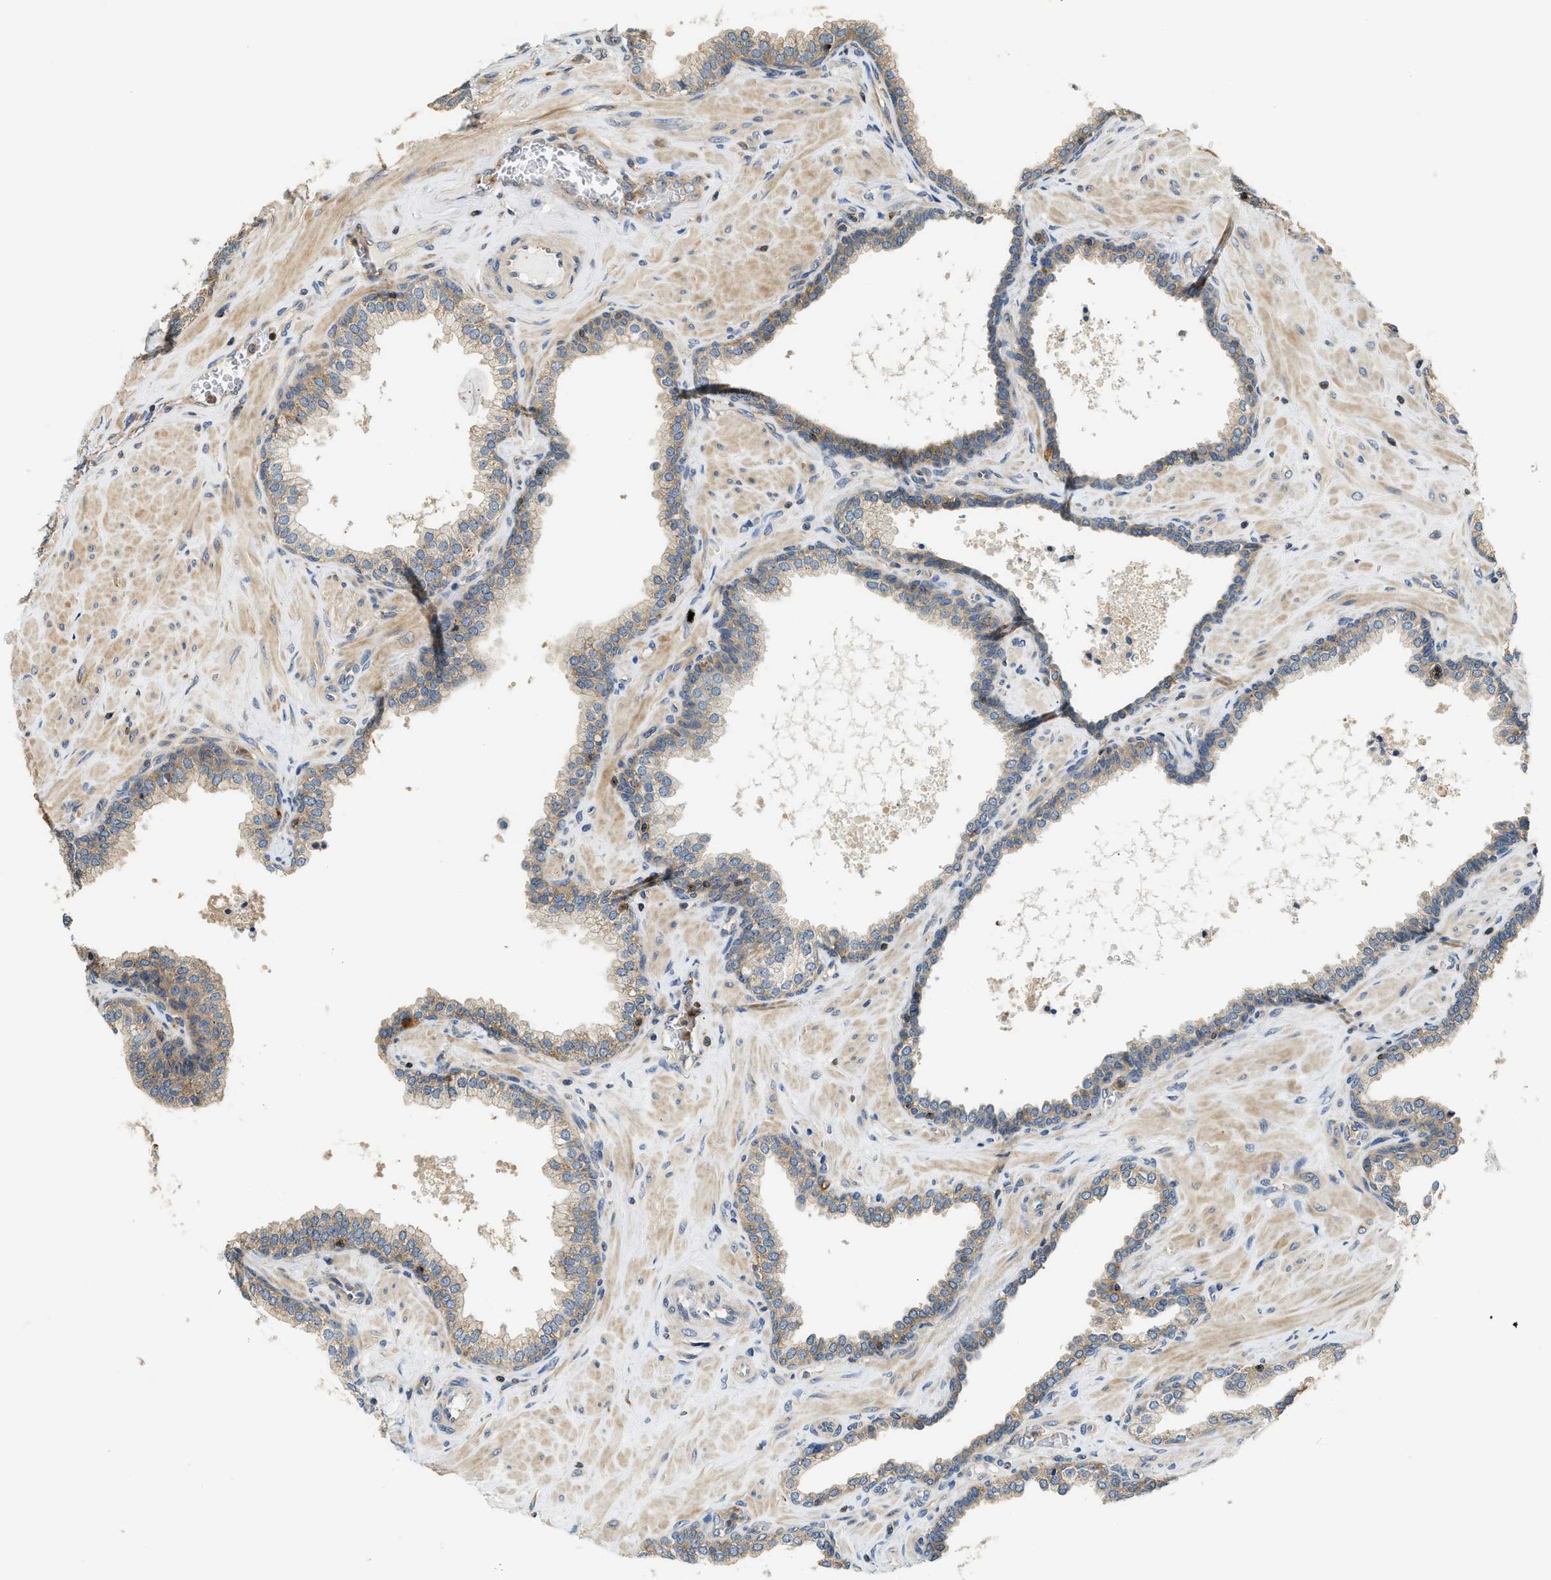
{"staining": {"intensity": "weak", "quantity": ">75%", "location": "cytoplasmic/membranous"}, "tissue": "prostate cancer", "cell_type": "Tumor cells", "image_type": "cancer", "snomed": [{"axis": "morphology", "description": "Adenocarcinoma, High grade"}, {"axis": "topography", "description": "Prostate"}], "caption": "The photomicrograph exhibits a brown stain indicating the presence of a protein in the cytoplasmic/membranous of tumor cells in prostate cancer. (DAB = brown stain, brightfield microscopy at high magnification).", "gene": "SNX5", "patient": {"sex": "male", "age": 52}}